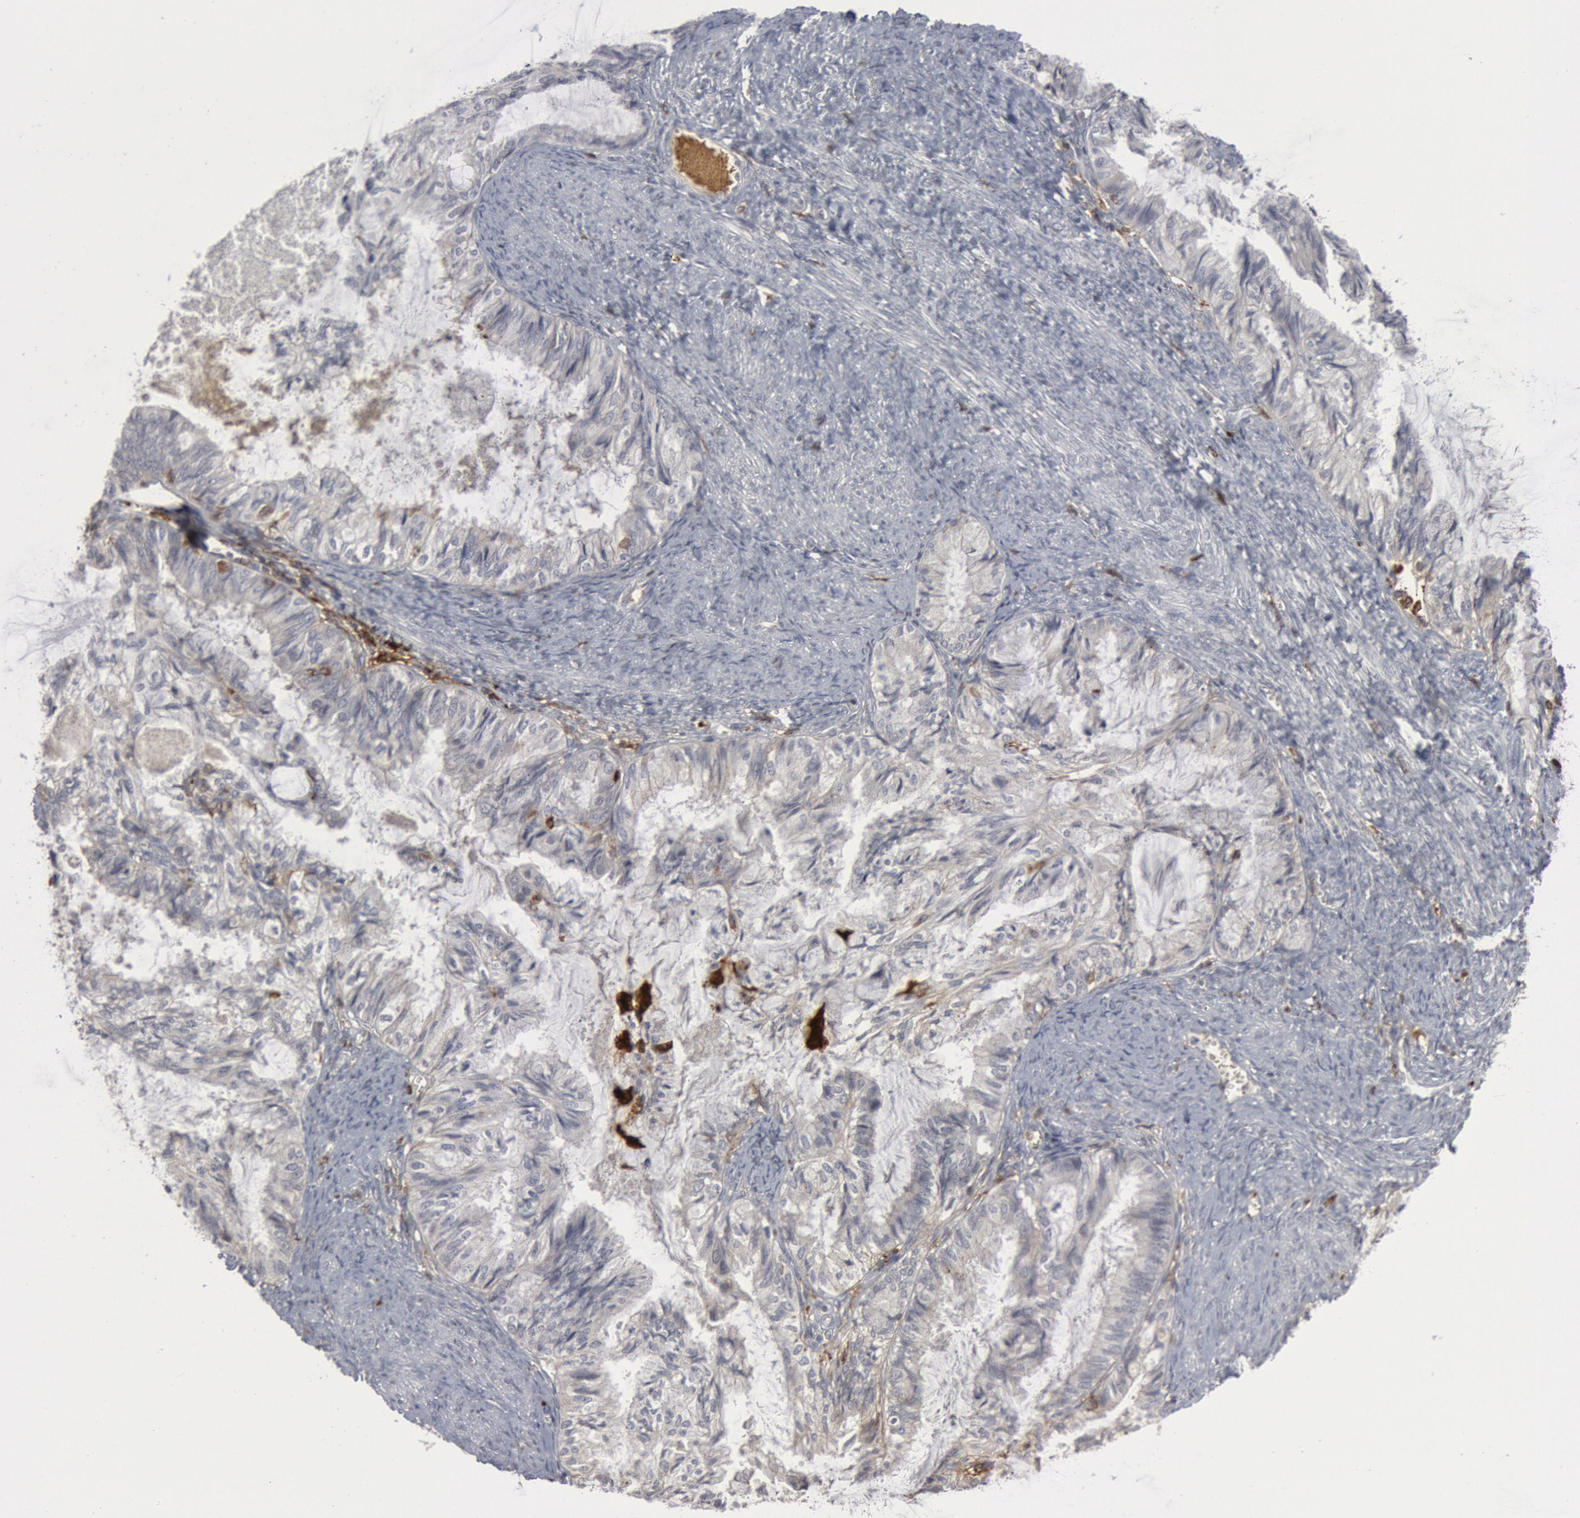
{"staining": {"intensity": "negative", "quantity": "none", "location": "none"}, "tissue": "endometrial cancer", "cell_type": "Tumor cells", "image_type": "cancer", "snomed": [{"axis": "morphology", "description": "Adenocarcinoma, NOS"}, {"axis": "topography", "description": "Endometrium"}], "caption": "Human endometrial cancer stained for a protein using immunohistochemistry demonstrates no positivity in tumor cells.", "gene": "C1QC", "patient": {"sex": "female", "age": 86}}